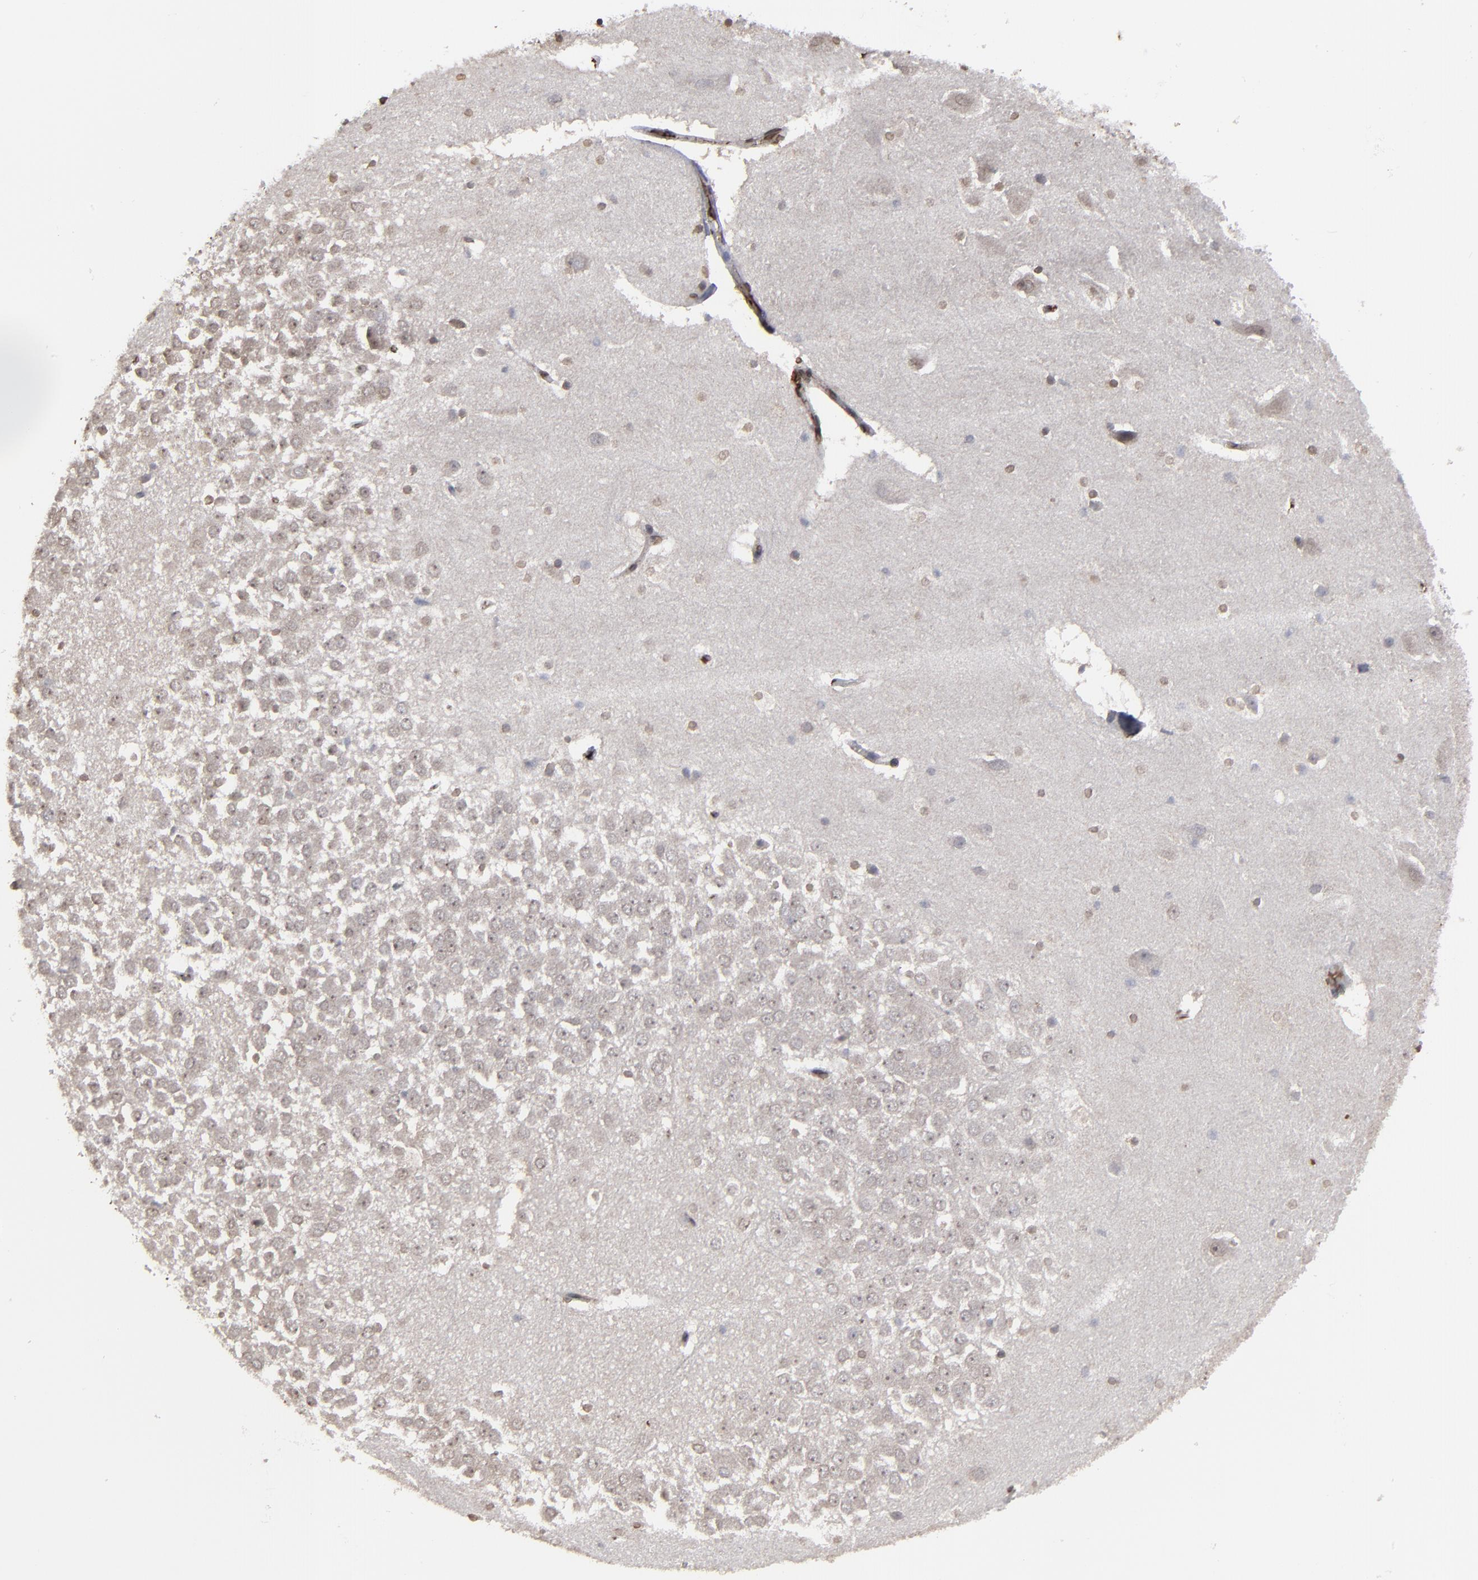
{"staining": {"intensity": "weak", "quantity": "<25%", "location": "cytoplasmic/membranous,nuclear"}, "tissue": "hippocampus", "cell_type": "Glial cells", "image_type": "normal", "snomed": [{"axis": "morphology", "description": "Normal tissue, NOS"}, {"axis": "topography", "description": "Hippocampus"}], "caption": "A high-resolution micrograph shows immunohistochemistry (IHC) staining of normal hippocampus, which demonstrates no significant positivity in glial cells.", "gene": "BAZ1A", "patient": {"sex": "male", "age": 45}}